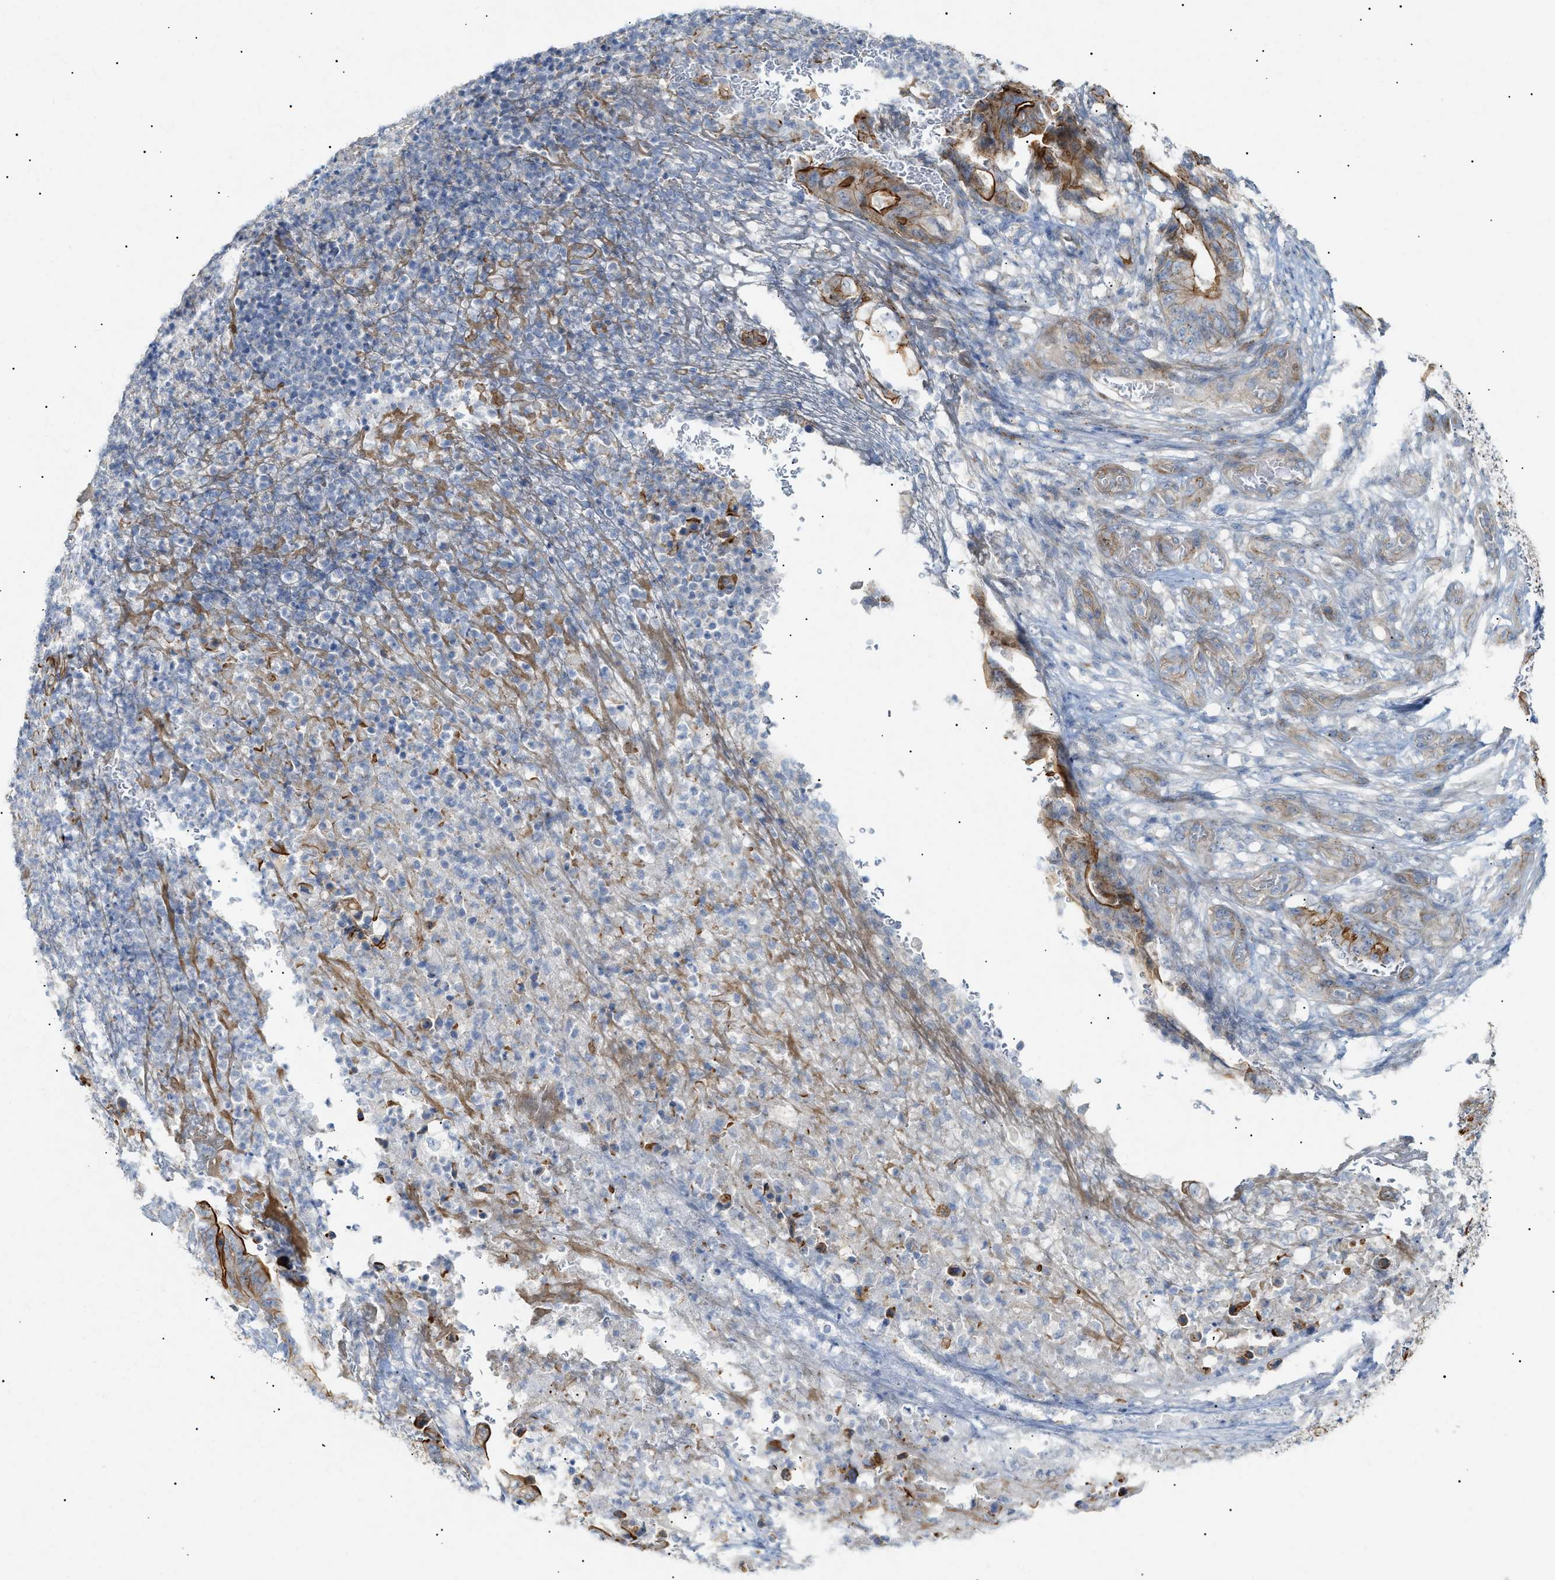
{"staining": {"intensity": "moderate", "quantity": "25%-75%", "location": "cytoplasmic/membranous"}, "tissue": "stomach cancer", "cell_type": "Tumor cells", "image_type": "cancer", "snomed": [{"axis": "morphology", "description": "Adenocarcinoma, NOS"}, {"axis": "topography", "description": "Stomach"}], "caption": "Immunohistochemical staining of human stomach adenocarcinoma exhibits moderate cytoplasmic/membranous protein positivity in approximately 25%-75% of tumor cells.", "gene": "ZFHX2", "patient": {"sex": "female", "age": 73}}